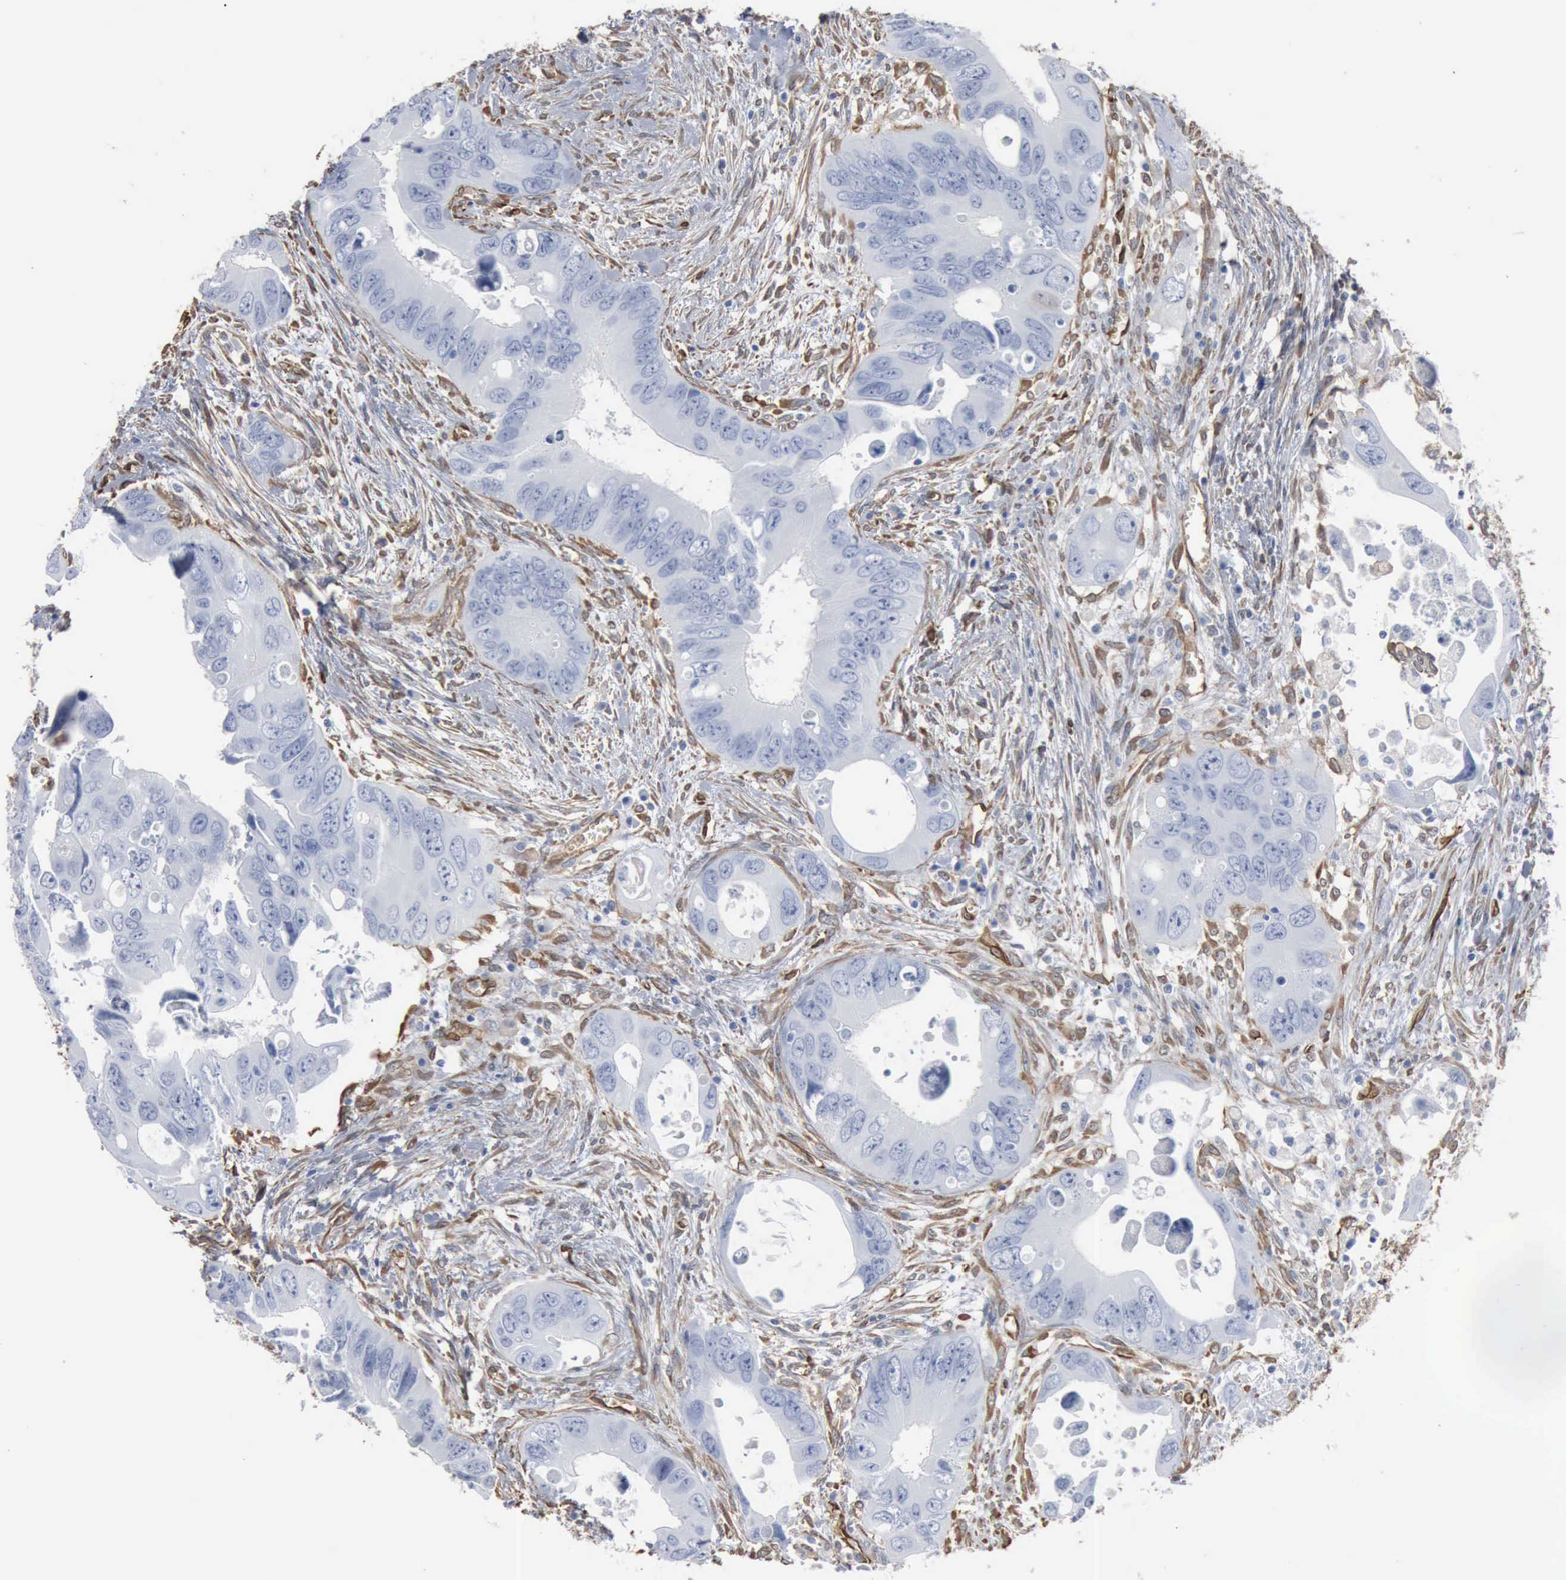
{"staining": {"intensity": "negative", "quantity": "none", "location": "none"}, "tissue": "colorectal cancer", "cell_type": "Tumor cells", "image_type": "cancer", "snomed": [{"axis": "morphology", "description": "Adenocarcinoma, NOS"}, {"axis": "topography", "description": "Rectum"}], "caption": "Immunohistochemistry (IHC) image of human colorectal adenocarcinoma stained for a protein (brown), which reveals no expression in tumor cells.", "gene": "FSCN1", "patient": {"sex": "male", "age": 70}}